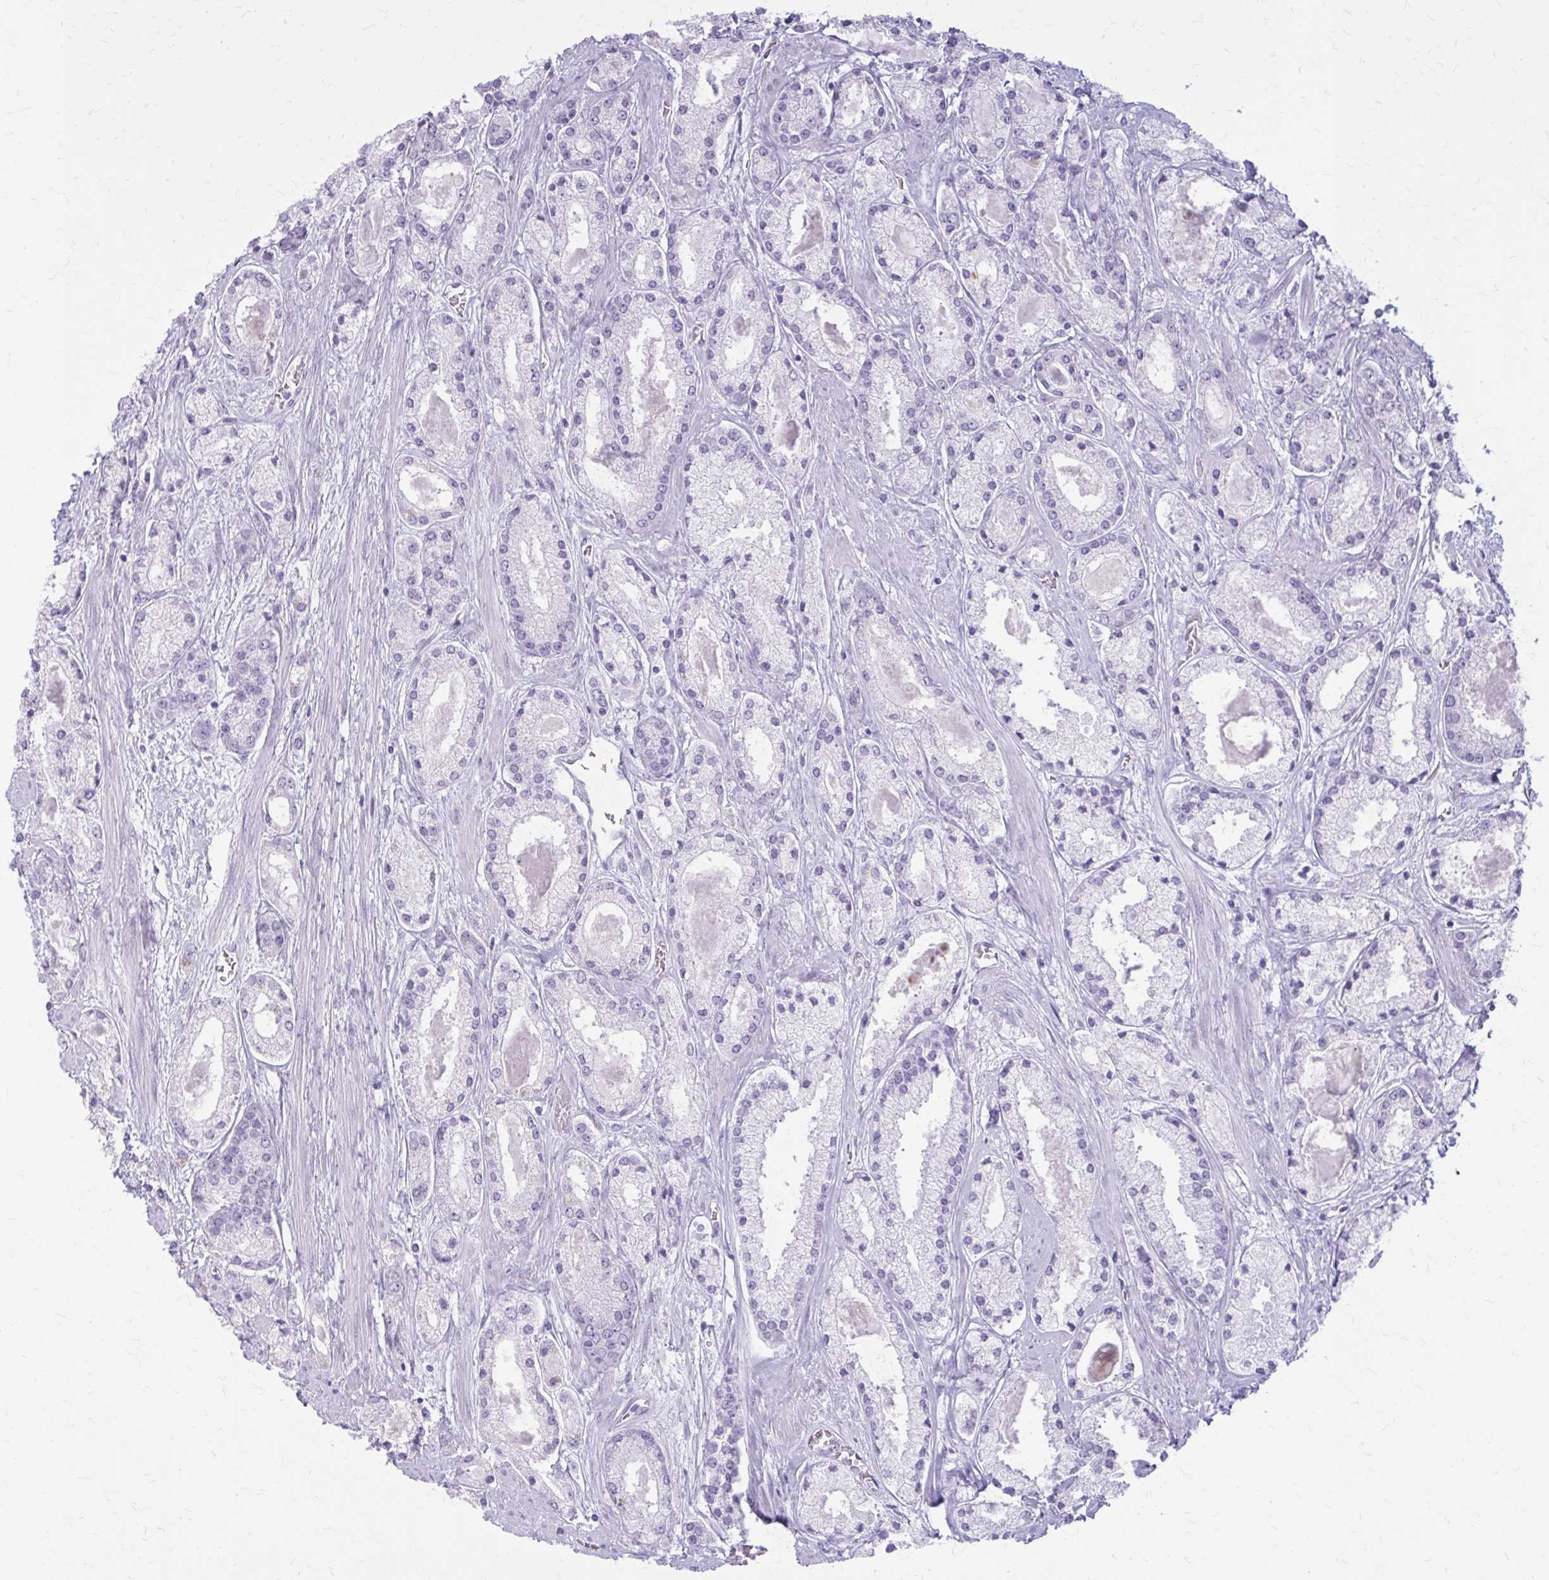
{"staining": {"intensity": "negative", "quantity": "none", "location": "none"}, "tissue": "prostate cancer", "cell_type": "Tumor cells", "image_type": "cancer", "snomed": [{"axis": "morphology", "description": "Adenocarcinoma, High grade"}, {"axis": "topography", "description": "Prostate"}], "caption": "Tumor cells are negative for protein expression in human prostate adenocarcinoma (high-grade). Brightfield microscopy of immunohistochemistry (IHC) stained with DAB (3,3'-diaminobenzidine) (brown) and hematoxylin (blue), captured at high magnification.", "gene": "KRT5", "patient": {"sex": "male", "age": 67}}